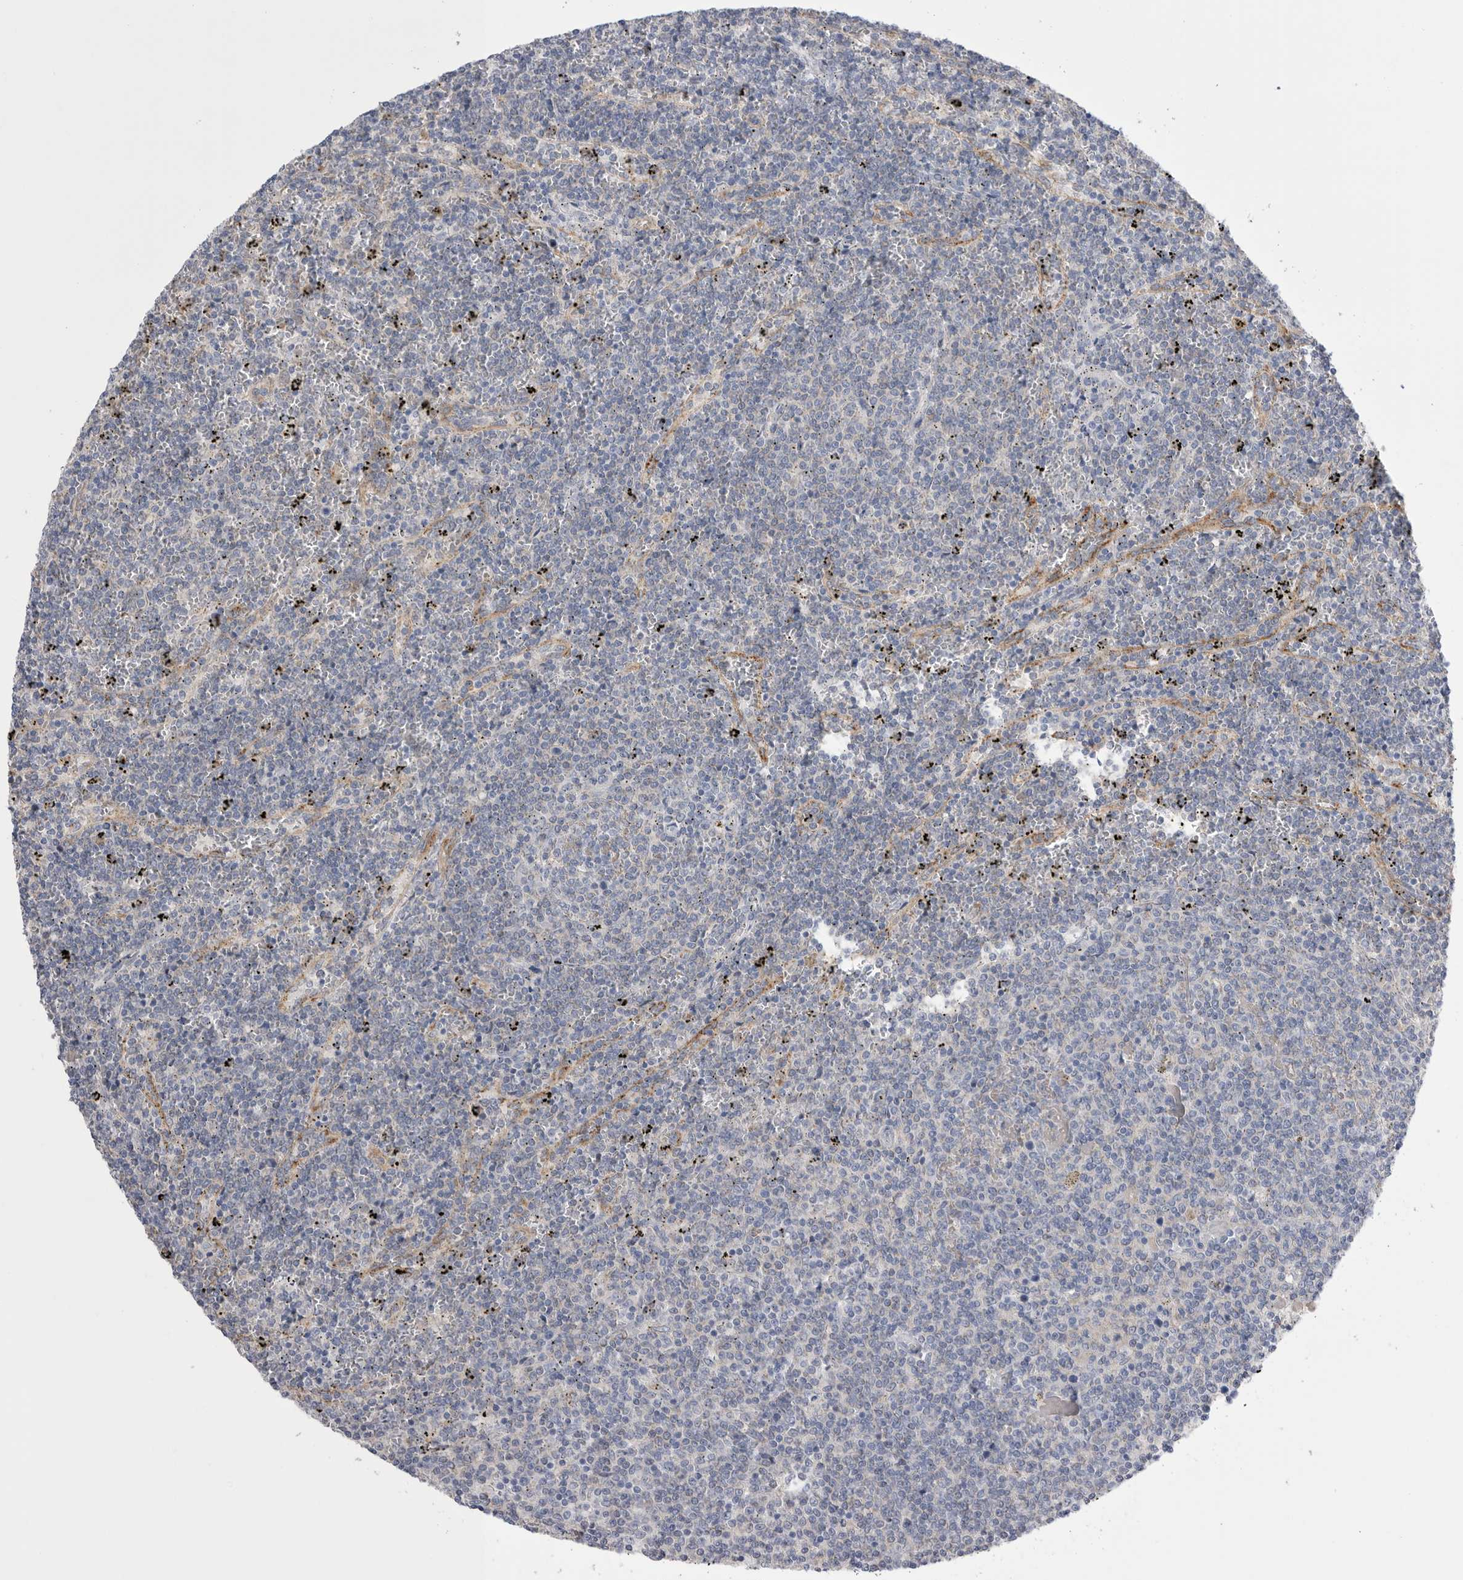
{"staining": {"intensity": "negative", "quantity": "none", "location": "none"}, "tissue": "lymphoma", "cell_type": "Tumor cells", "image_type": "cancer", "snomed": [{"axis": "morphology", "description": "Malignant lymphoma, non-Hodgkin's type, Low grade"}, {"axis": "topography", "description": "Spleen"}], "caption": "Image shows no significant protein staining in tumor cells of malignant lymphoma, non-Hodgkin's type (low-grade).", "gene": "CCDC126", "patient": {"sex": "female", "age": 50}}